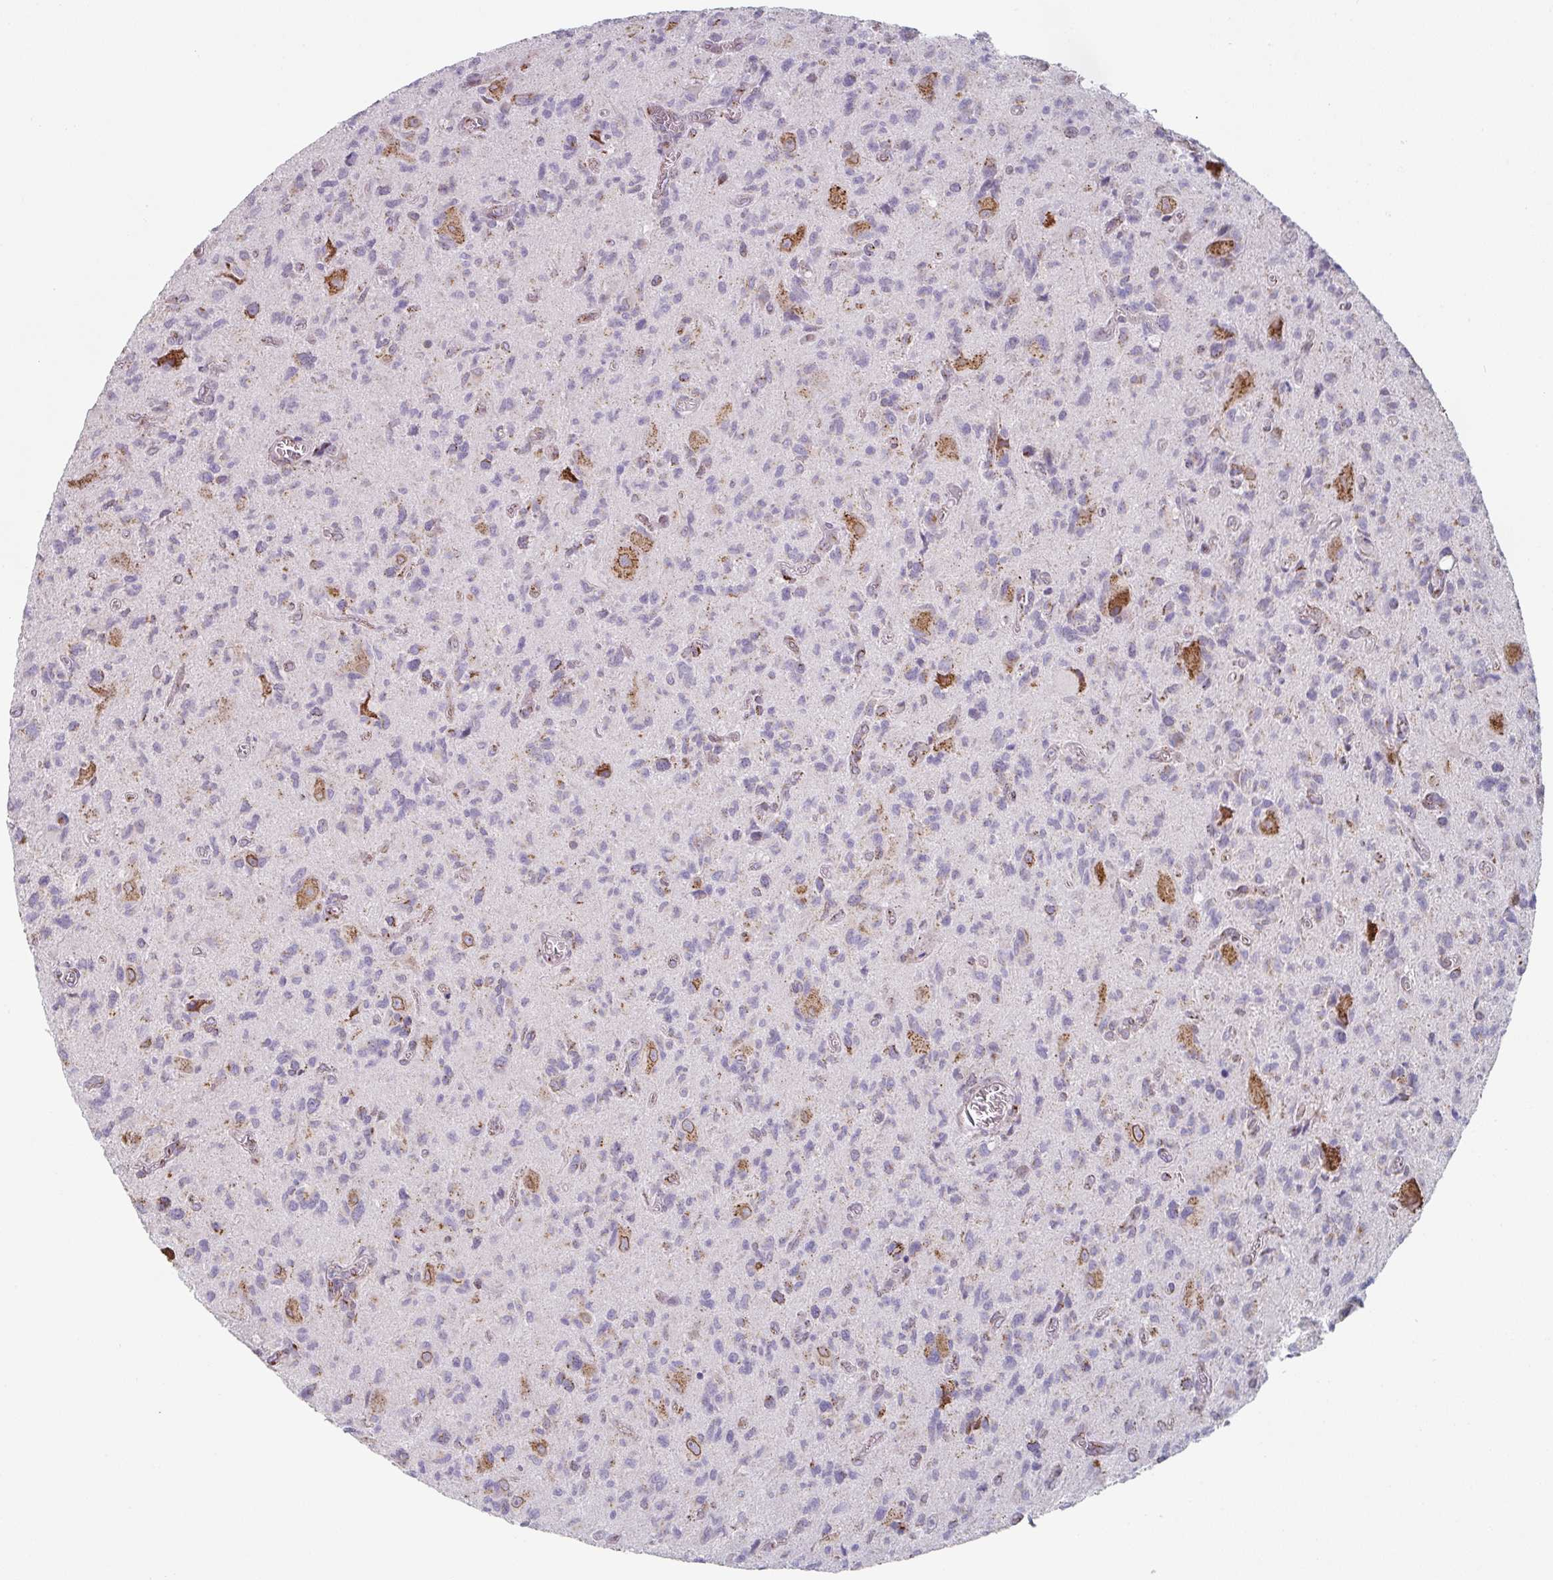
{"staining": {"intensity": "negative", "quantity": "none", "location": "none"}, "tissue": "glioma", "cell_type": "Tumor cells", "image_type": "cancer", "snomed": [{"axis": "morphology", "description": "Glioma, malignant, High grade"}, {"axis": "topography", "description": "Brain"}], "caption": "The micrograph displays no significant expression in tumor cells of malignant glioma (high-grade).", "gene": "CCDC85B", "patient": {"sex": "male", "age": 76}}